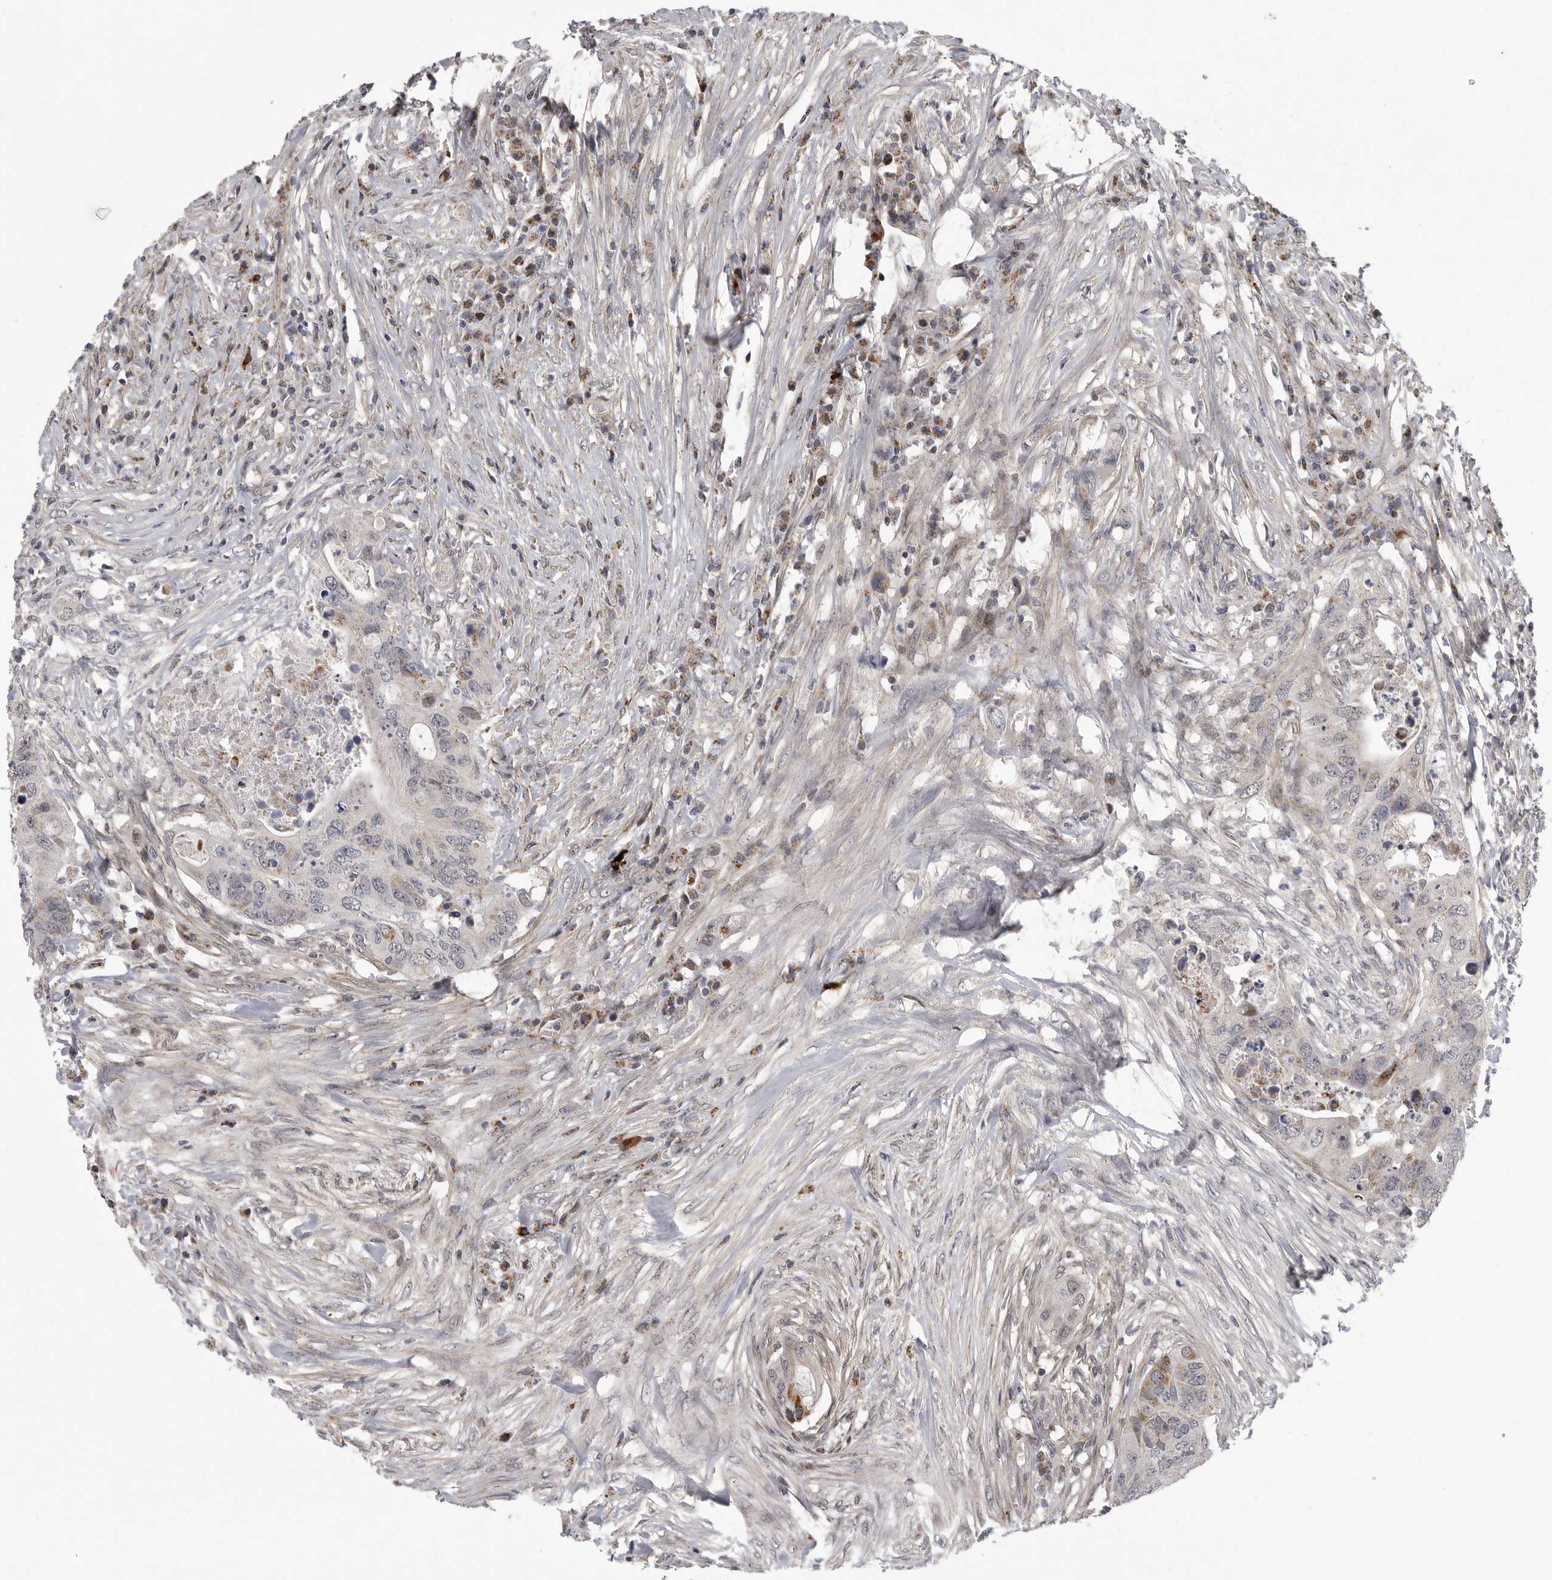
{"staining": {"intensity": "weak", "quantity": "<25%", "location": "cytoplasmic/membranous"}, "tissue": "colorectal cancer", "cell_type": "Tumor cells", "image_type": "cancer", "snomed": [{"axis": "morphology", "description": "Adenocarcinoma, NOS"}, {"axis": "topography", "description": "Colon"}], "caption": "Immunohistochemistry (IHC) image of neoplastic tissue: adenocarcinoma (colorectal) stained with DAB (3,3'-diaminobenzidine) demonstrates no significant protein positivity in tumor cells.", "gene": "TMPRSS11F", "patient": {"sex": "male", "age": 71}}